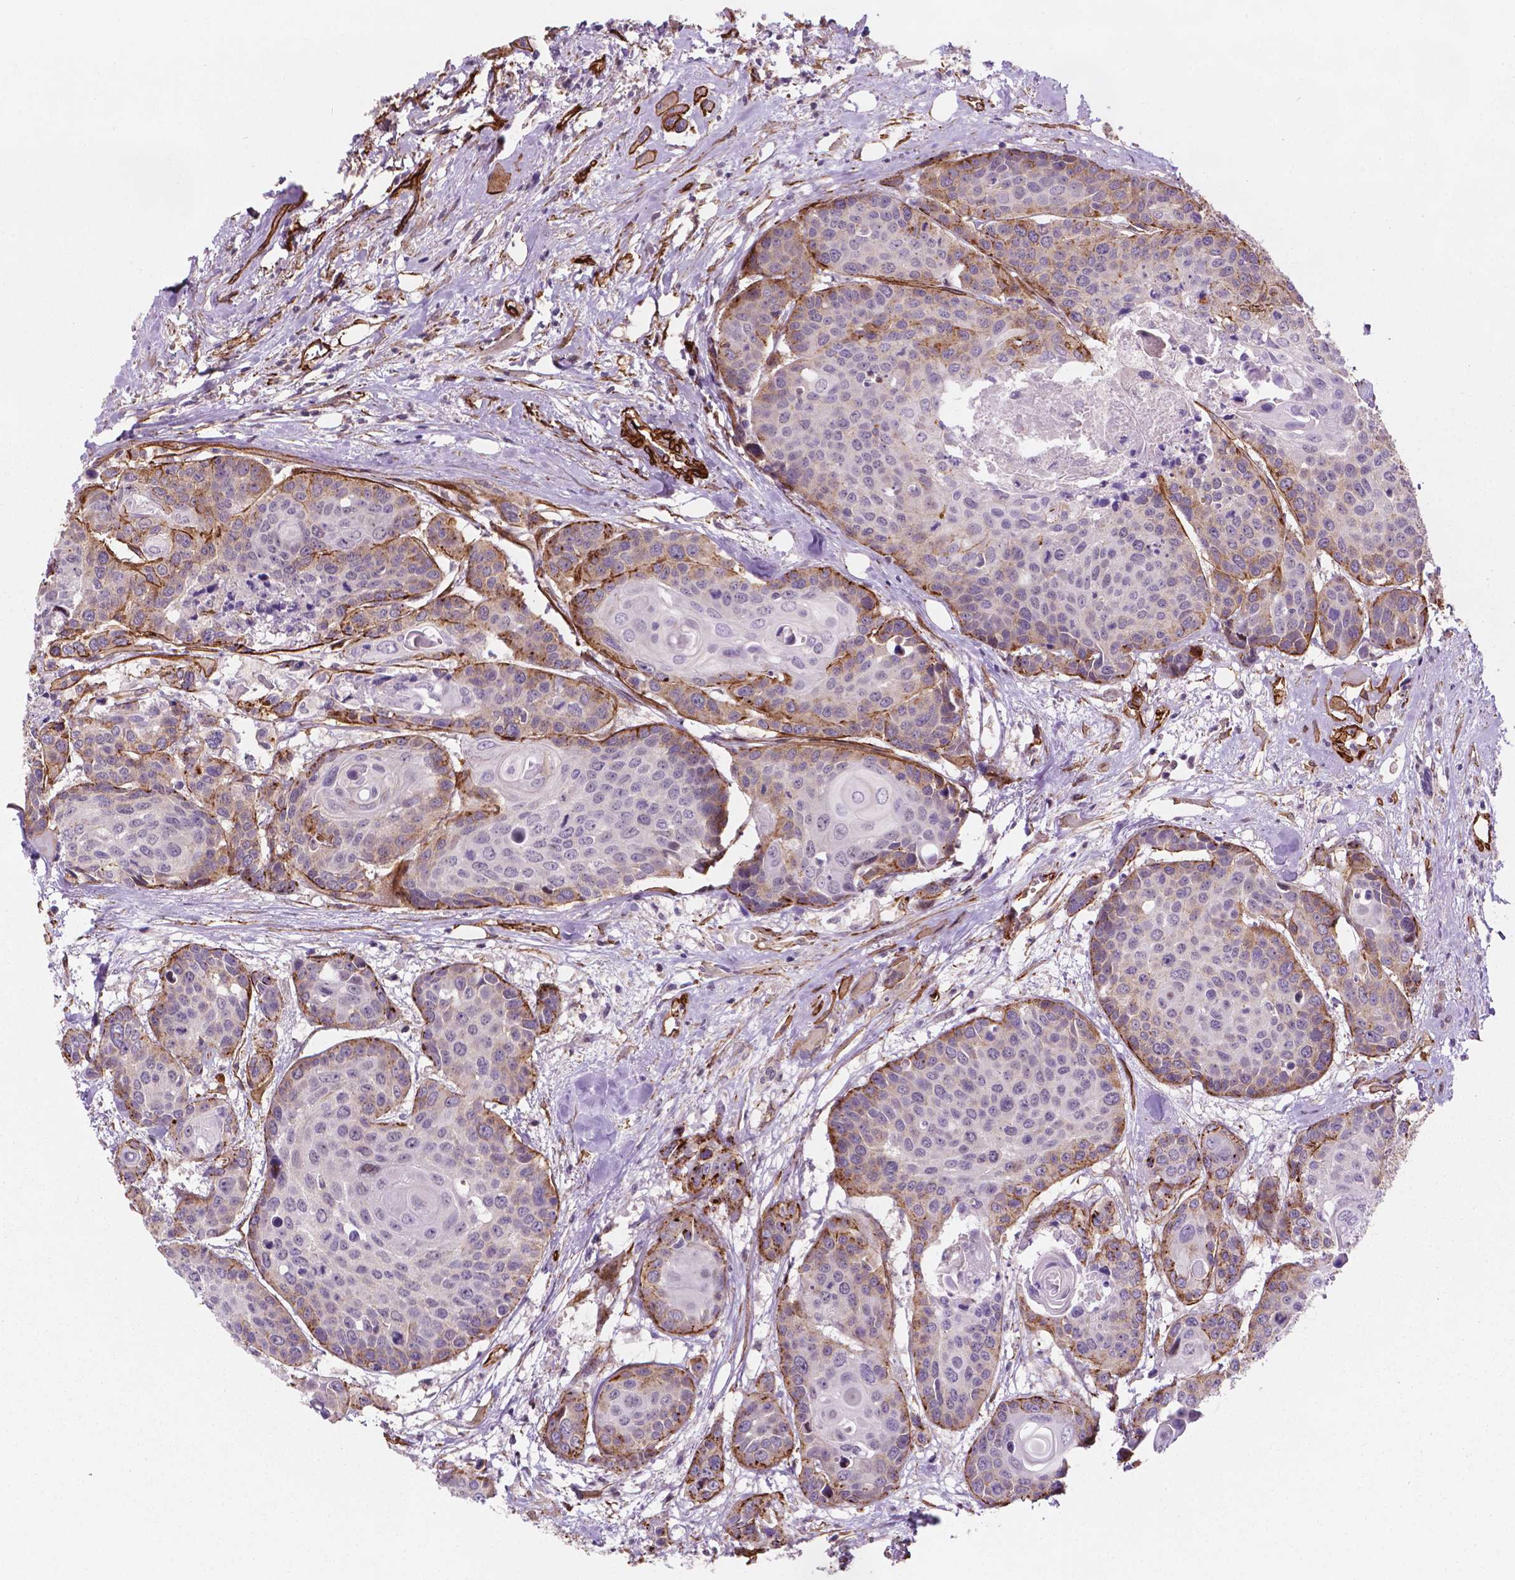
{"staining": {"intensity": "moderate", "quantity": "25%-75%", "location": "cytoplasmic/membranous"}, "tissue": "head and neck cancer", "cell_type": "Tumor cells", "image_type": "cancer", "snomed": [{"axis": "morphology", "description": "Squamous cell carcinoma, NOS"}, {"axis": "topography", "description": "Oral tissue"}, {"axis": "topography", "description": "Head-Neck"}], "caption": "Human head and neck cancer stained with a protein marker reveals moderate staining in tumor cells.", "gene": "EGFL8", "patient": {"sex": "male", "age": 56}}